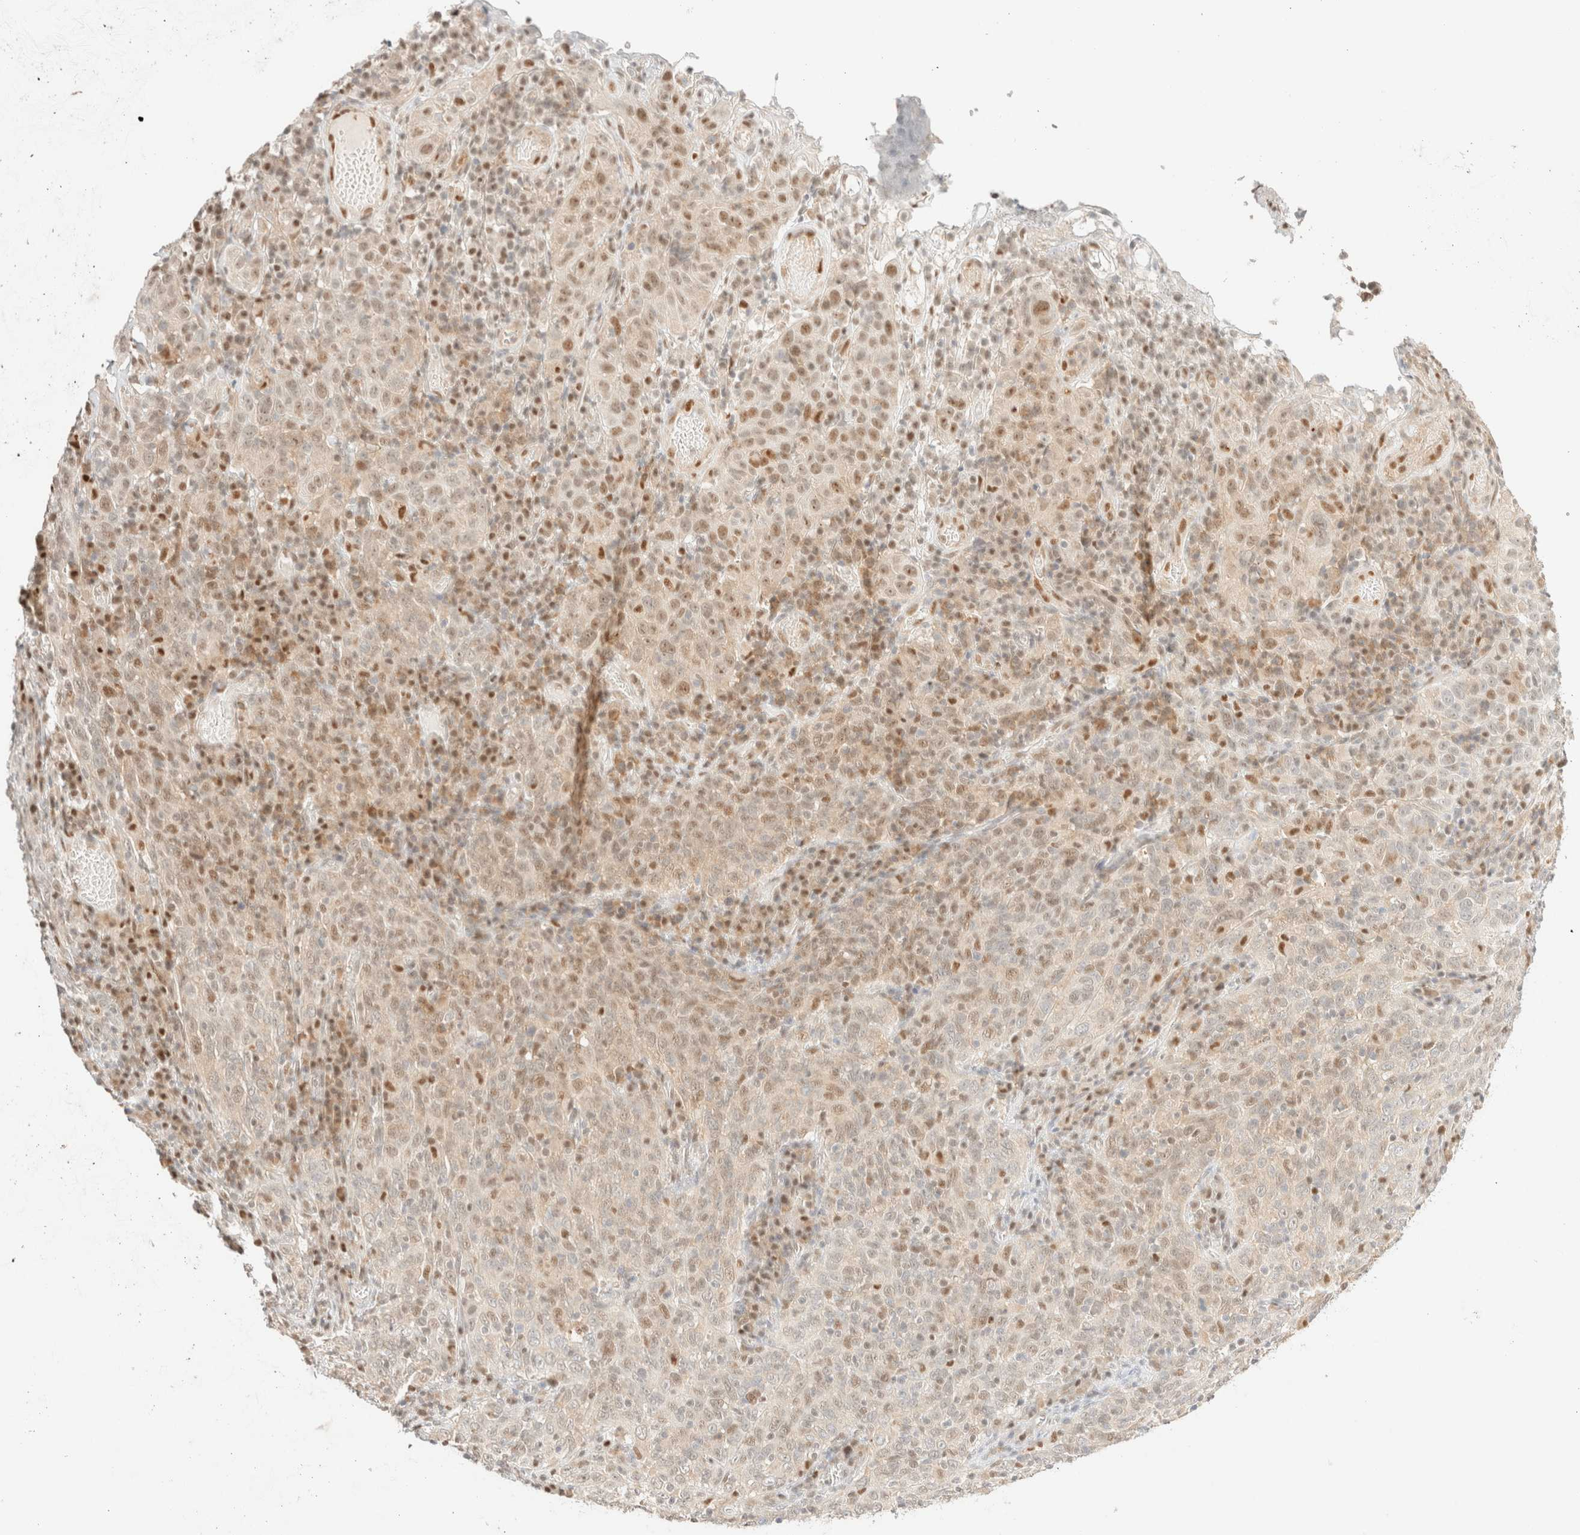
{"staining": {"intensity": "moderate", "quantity": "25%-75%", "location": "nuclear"}, "tissue": "cervical cancer", "cell_type": "Tumor cells", "image_type": "cancer", "snomed": [{"axis": "morphology", "description": "Squamous cell carcinoma, NOS"}, {"axis": "topography", "description": "Cervix"}], "caption": "The photomicrograph demonstrates staining of squamous cell carcinoma (cervical), revealing moderate nuclear protein staining (brown color) within tumor cells.", "gene": "TSR1", "patient": {"sex": "female", "age": 46}}